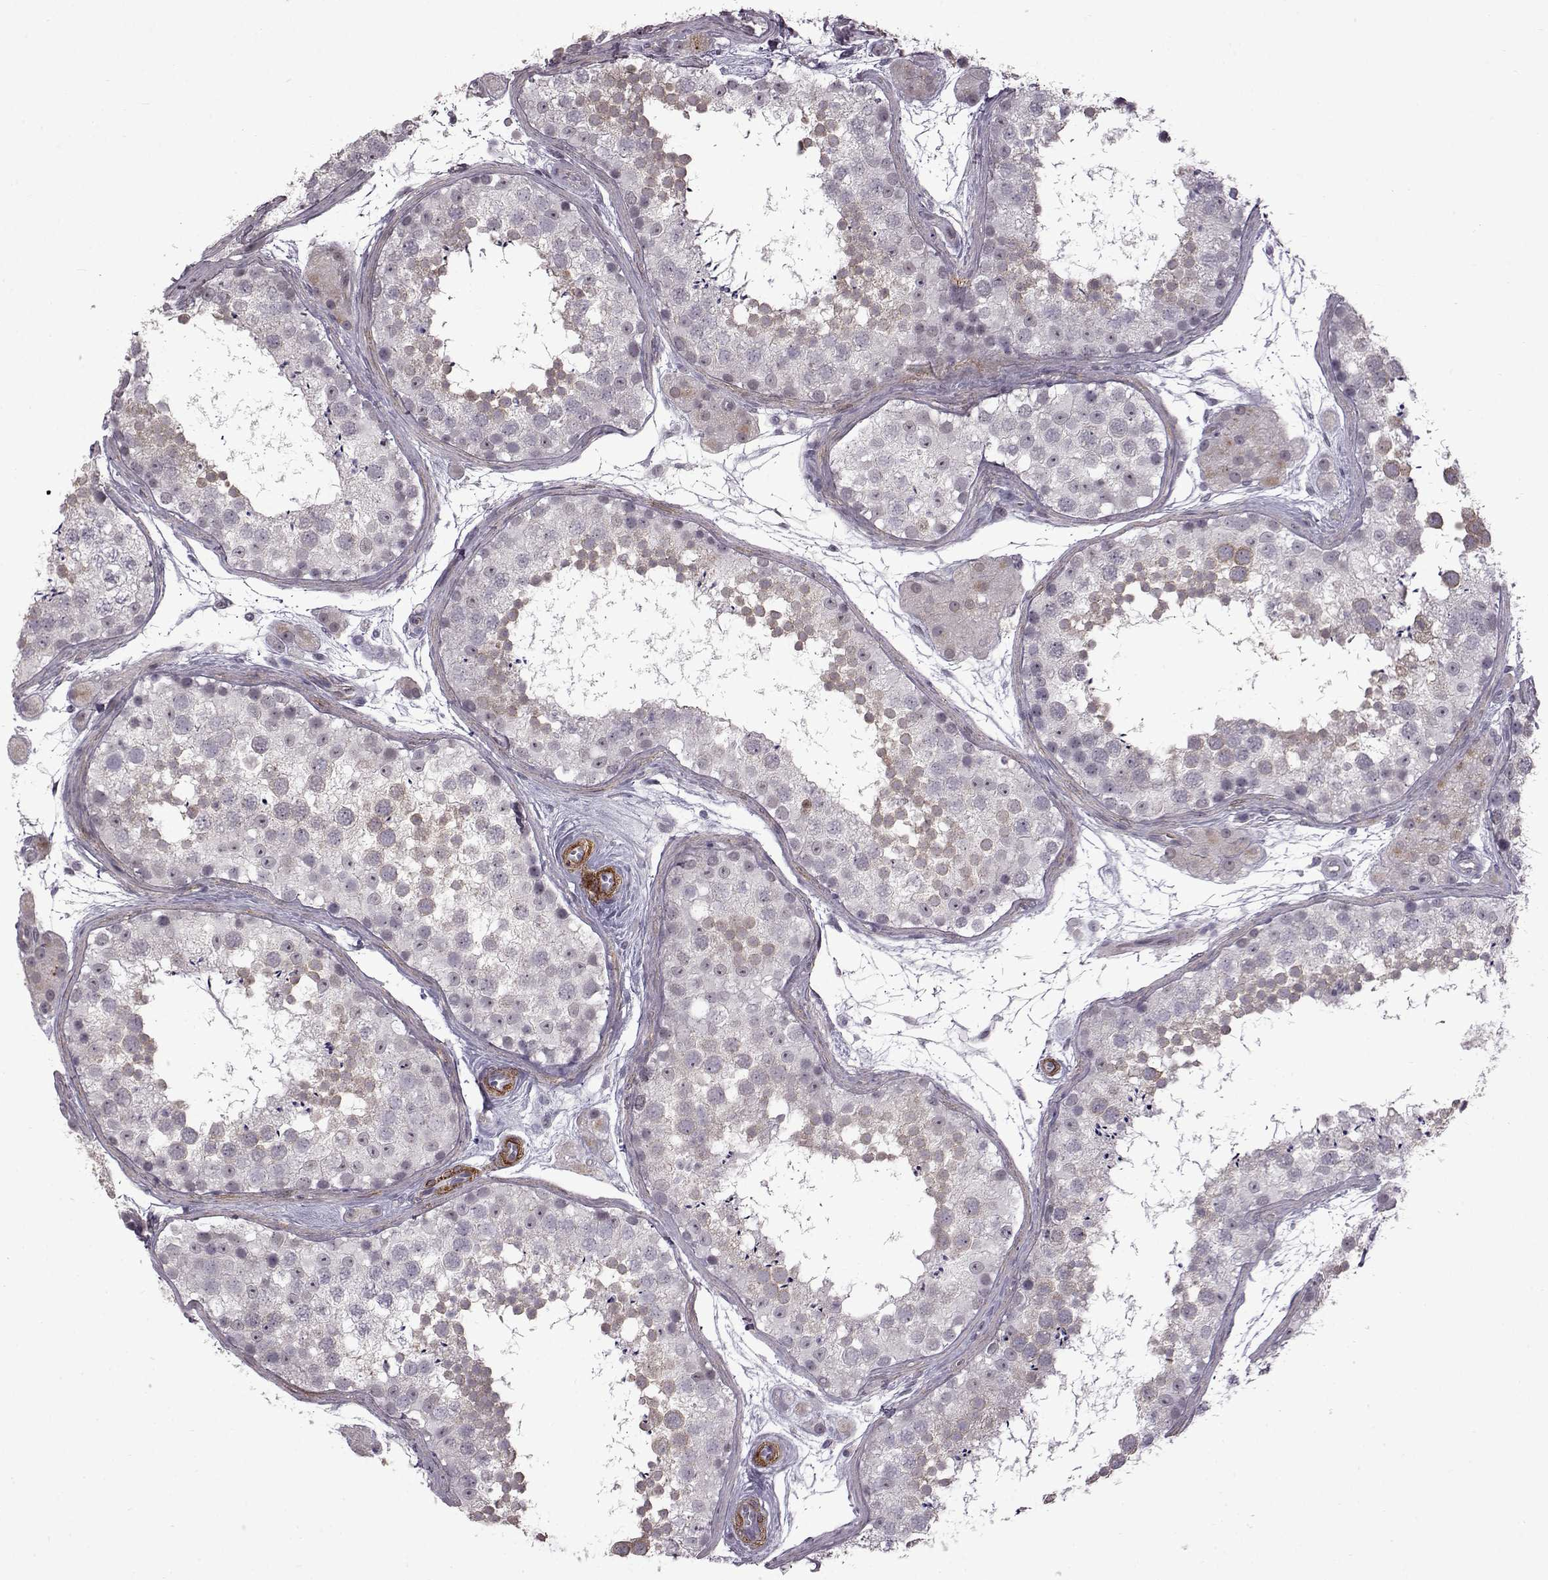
{"staining": {"intensity": "weak", "quantity": "<25%", "location": "cytoplasmic/membranous"}, "tissue": "testis", "cell_type": "Cells in seminiferous ducts", "image_type": "normal", "snomed": [{"axis": "morphology", "description": "Normal tissue, NOS"}, {"axis": "topography", "description": "Testis"}], "caption": "A micrograph of testis stained for a protein demonstrates no brown staining in cells in seminiferous ducts. (DAB immunohistochemistry, high magnification).", "gene": "SYNPO2", "patient": {"sex": "male", "age": 41}}